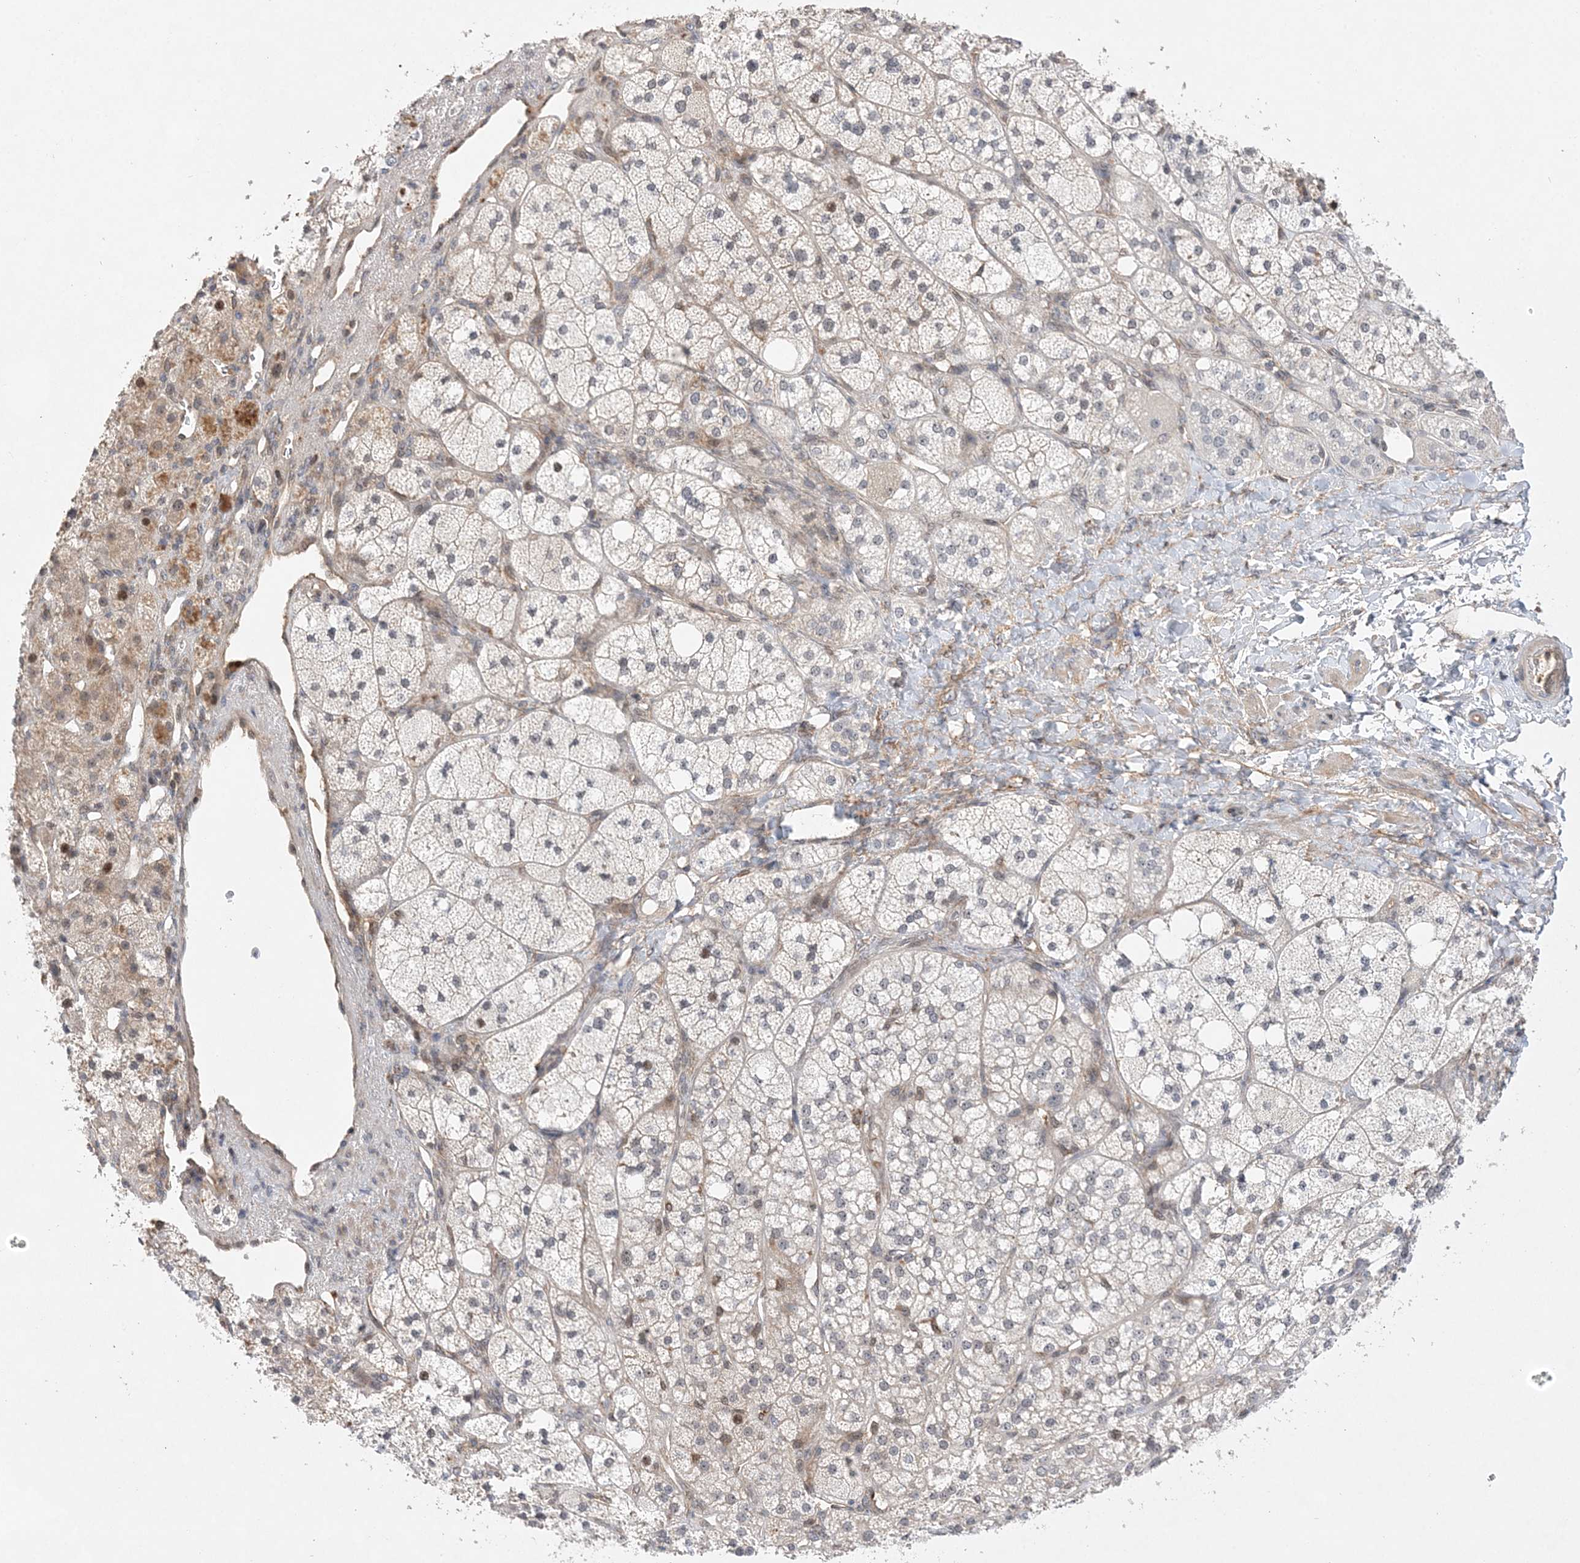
{"staining": {"intensity": "weak", "quantity": "<25%", "location": "nuclear"}, "tissue": "adrenal gland", "cell_type": "Glandular cells", "image_type": "normal", "snomed": [{"axis": "morphology", "description": "Normal tissue, NOS"}, {"axis": "topography", "description": "Adrenal gland"}], "caption": "Glandular cells are negative for protein expression in benign human adrenal gland. (Brightfield microscopy of DAB immunohistochemistry at high magnification).", "gene": "TMEM132B", "patient": {"sex": "male", "age": 61}}